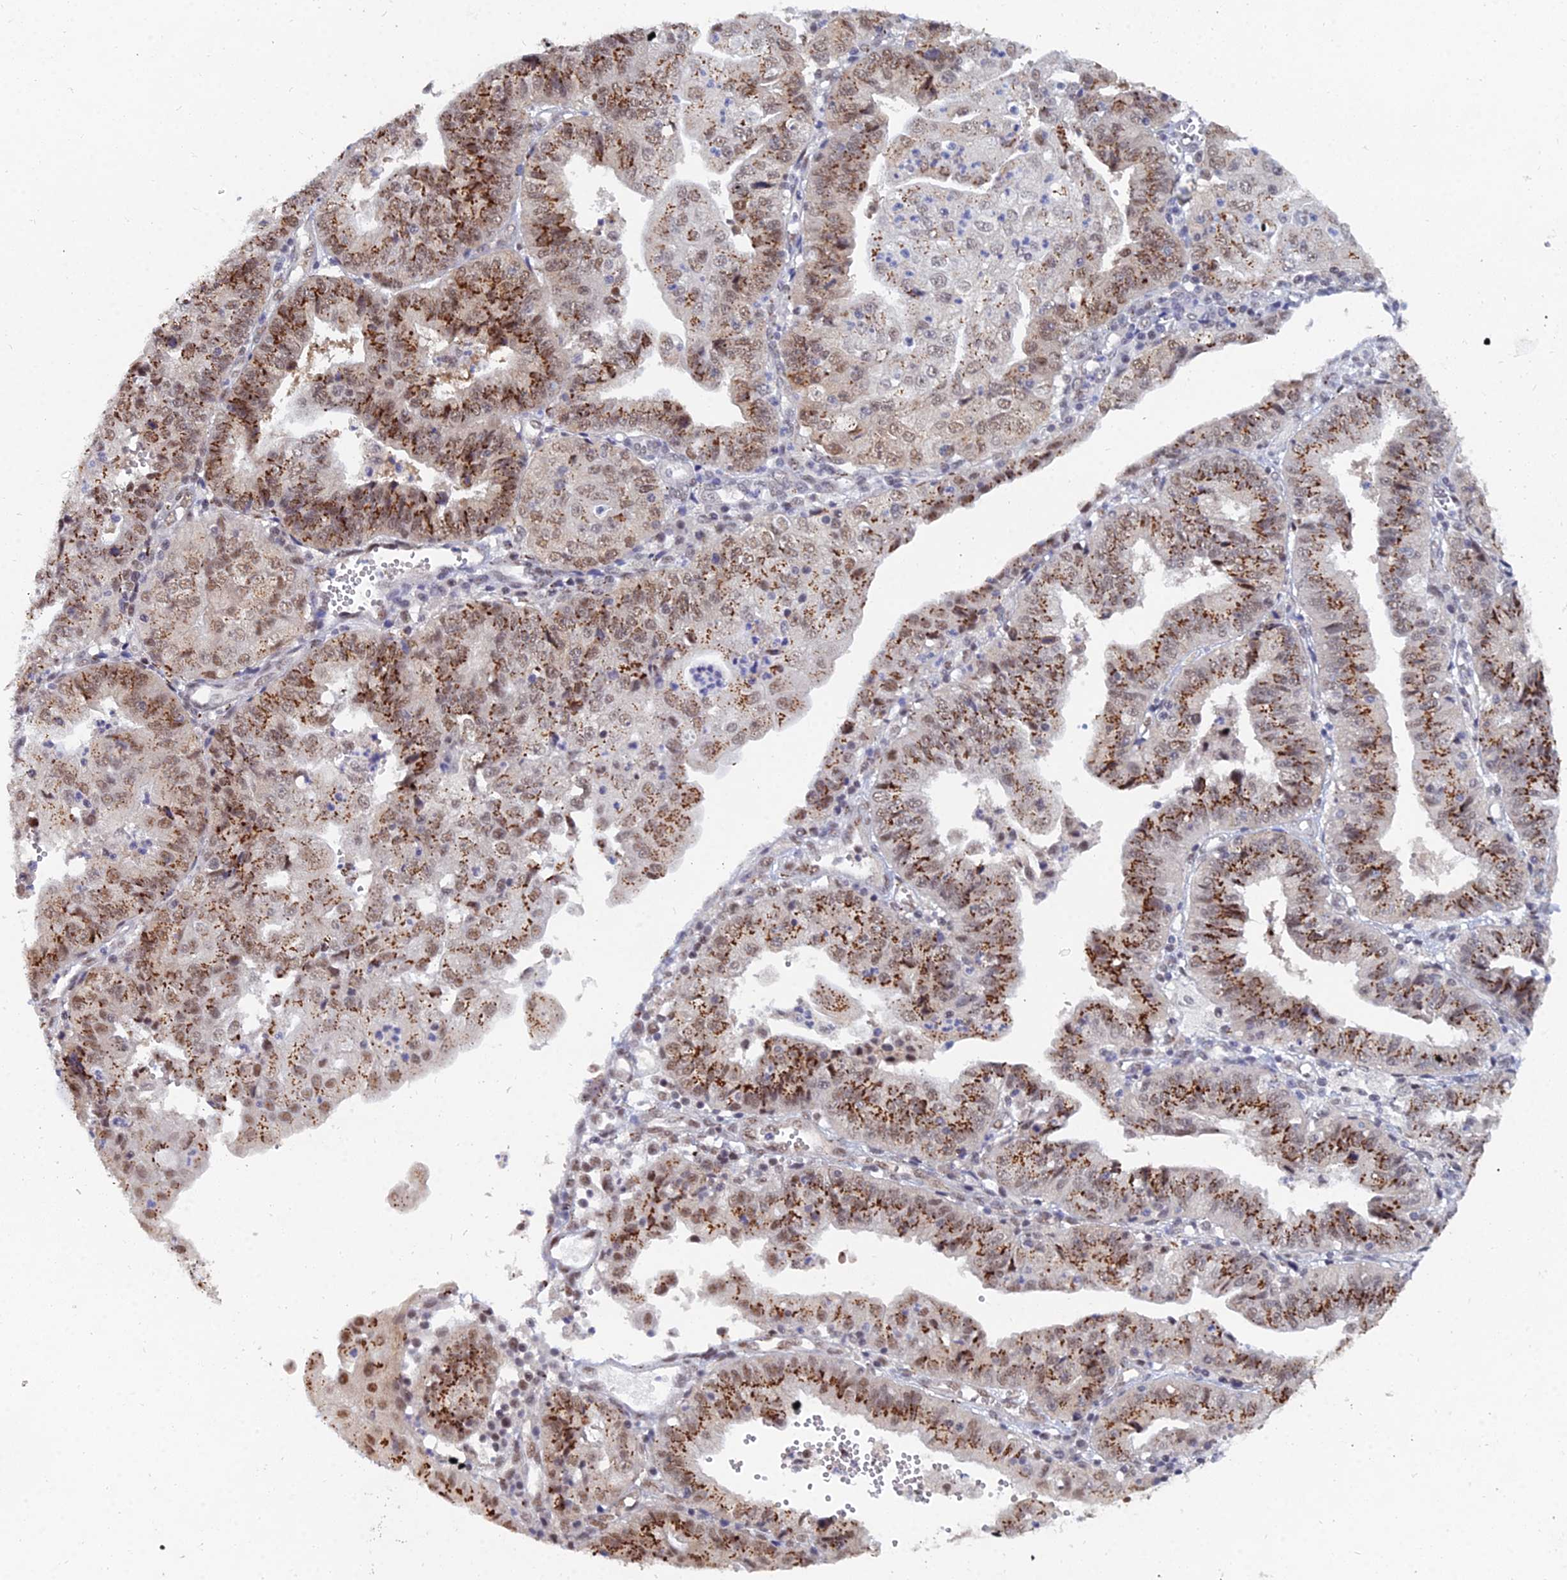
{"staining": {"intensity": "strong", "quantity": ">75%", "location": "cytoplasmic/membranous,nuclear"}, "tissue": "endometrial cancer", "cell_type": "Tumor cells", "image_type": "cancer", "snomed": [{"axis": "morphology", "description": "Adenocarcinoma, NOS"}, {"axis": "topography", "description": "Endometrium"}], "caption": "A high-resolution micrograph shows immunohistochemistry (IHC) staining of endometrial adenocarcinoma, which demonstrates strong cytoplasmic/membranous and nuclear expression in approximately >75% of tumor cells.", "gene": "THOC3", "patient": {"sex": "female", "age": 56}}